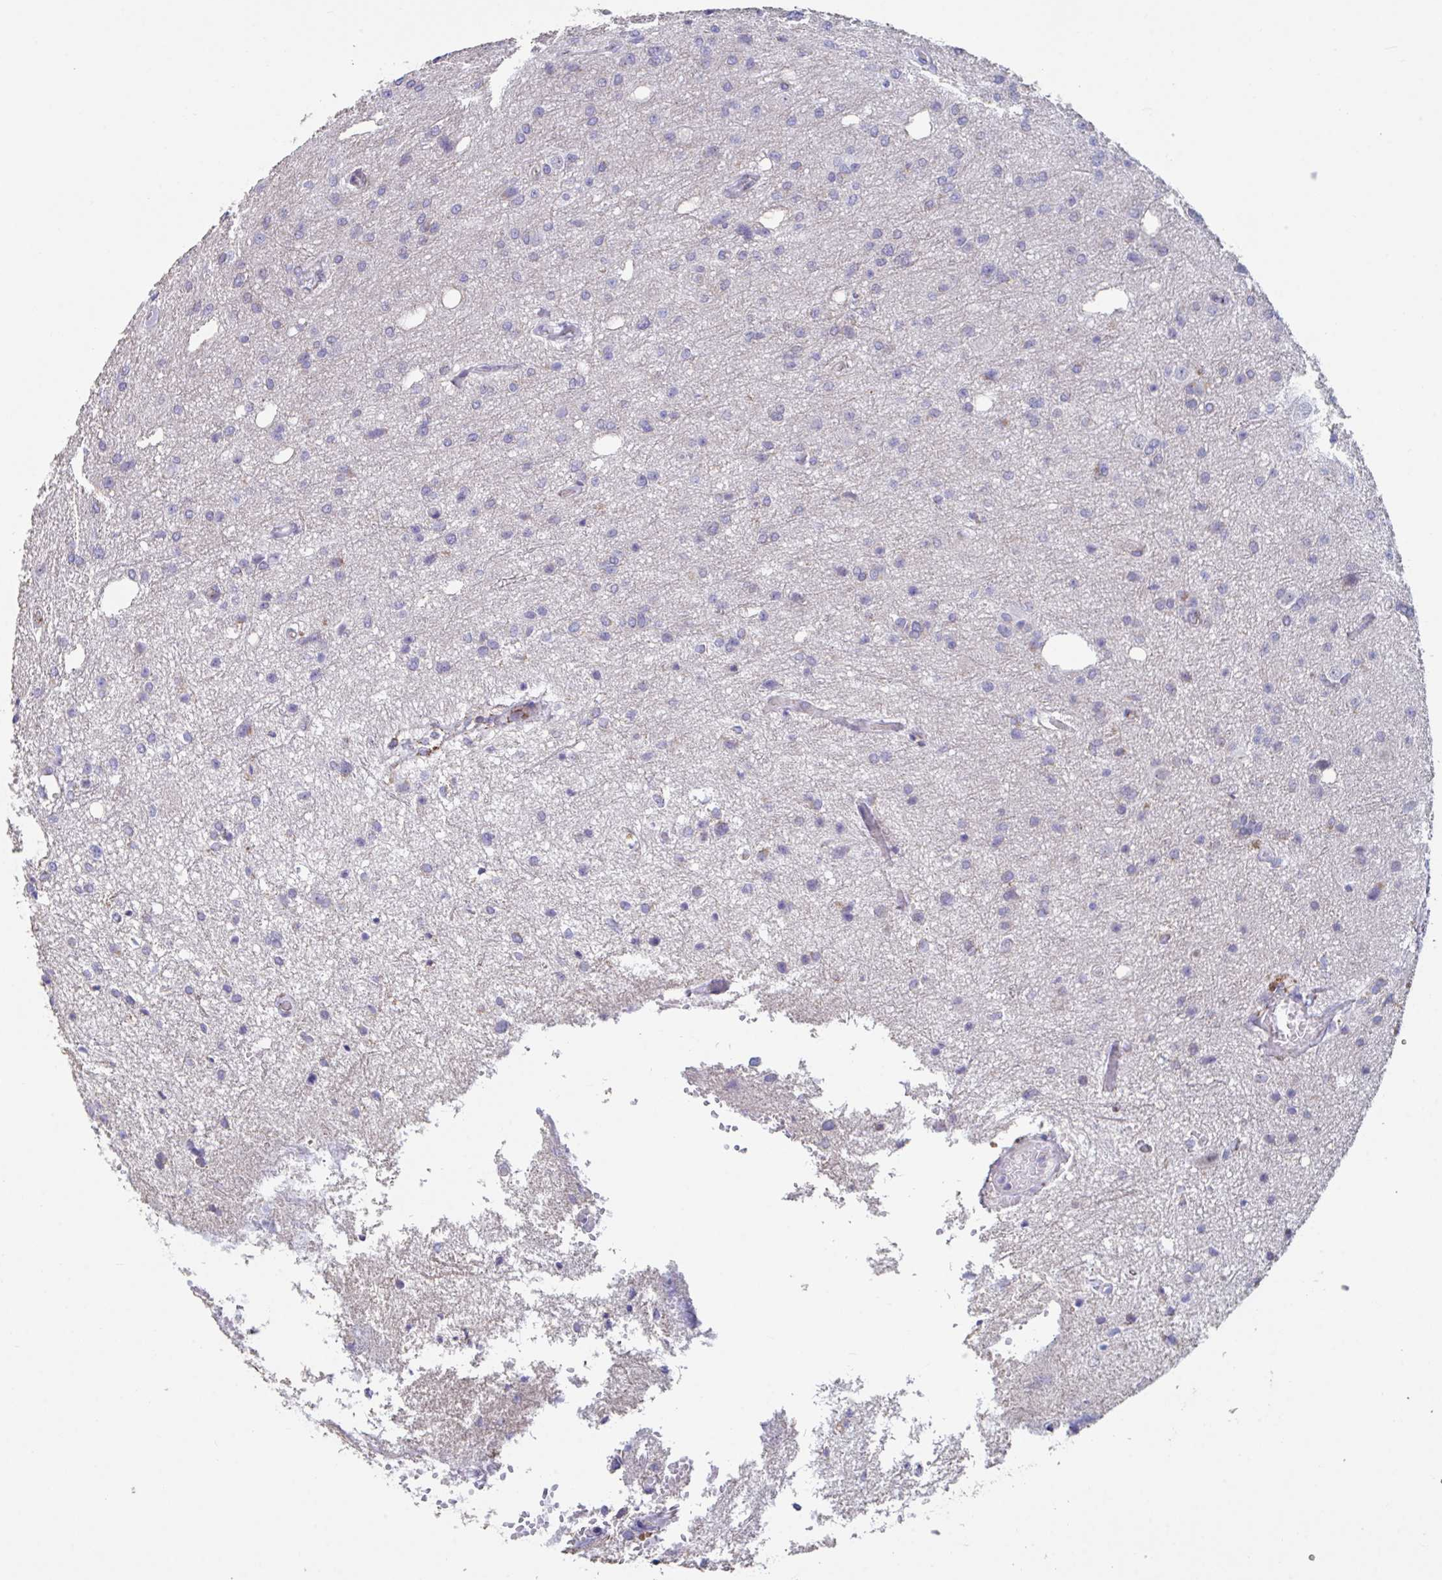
{"staining": {"intensity": "negative", "quantity": "none", "location": "none"}, "tissue": "glioma", "cell_type": "Tumor cells", "image_type": "cancer", "snomed": [{"axis": "morphology", "description": "Glioma, malignant, Low grade"}, {"axis": "topography", "description": "Brain"}], "caption": "Malignant glioma (low-grade) stained for a protein using IHC exhibits no positivity tumor cells.", "gene": "BCAT2", "patient": {"sex": "male", "age": 26}}